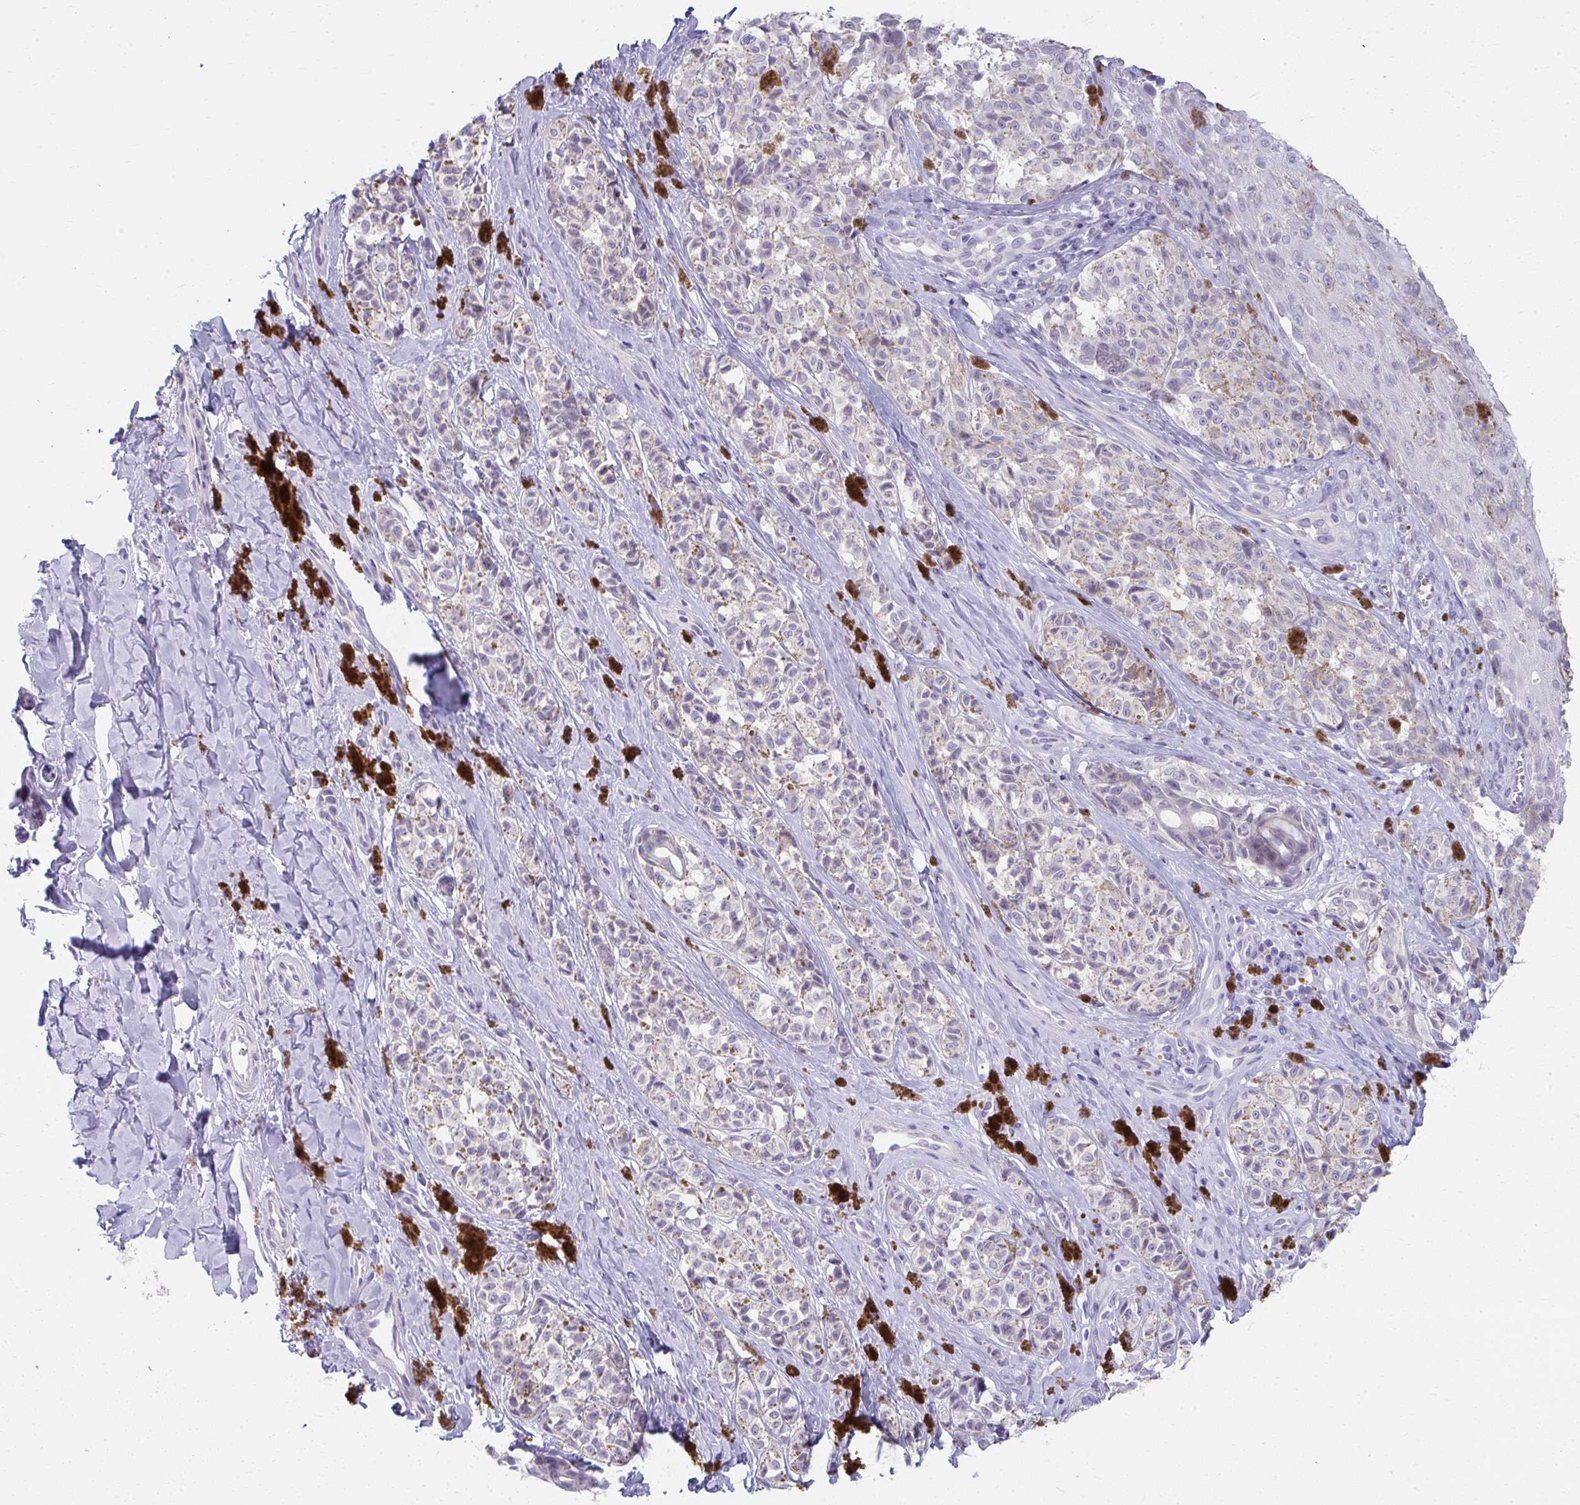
{"staining": {"intensity": "negative", "quantity": "none", "location": "none"}, "tissue": "melanoma", "cell_type": "Tumor cells", "image_type": "cancer", "snomed": [{"axis": "morphology", "description": "Malignant melanoma, NOS"}, {"axis": "topography", "description": "Skin"}], "caption": "Melanoma was stained to show a protein in brown. There is no significant expression in tumor cells.", "gene": "UGT3A2", "patient": {"sex": "female", "age": 65}}